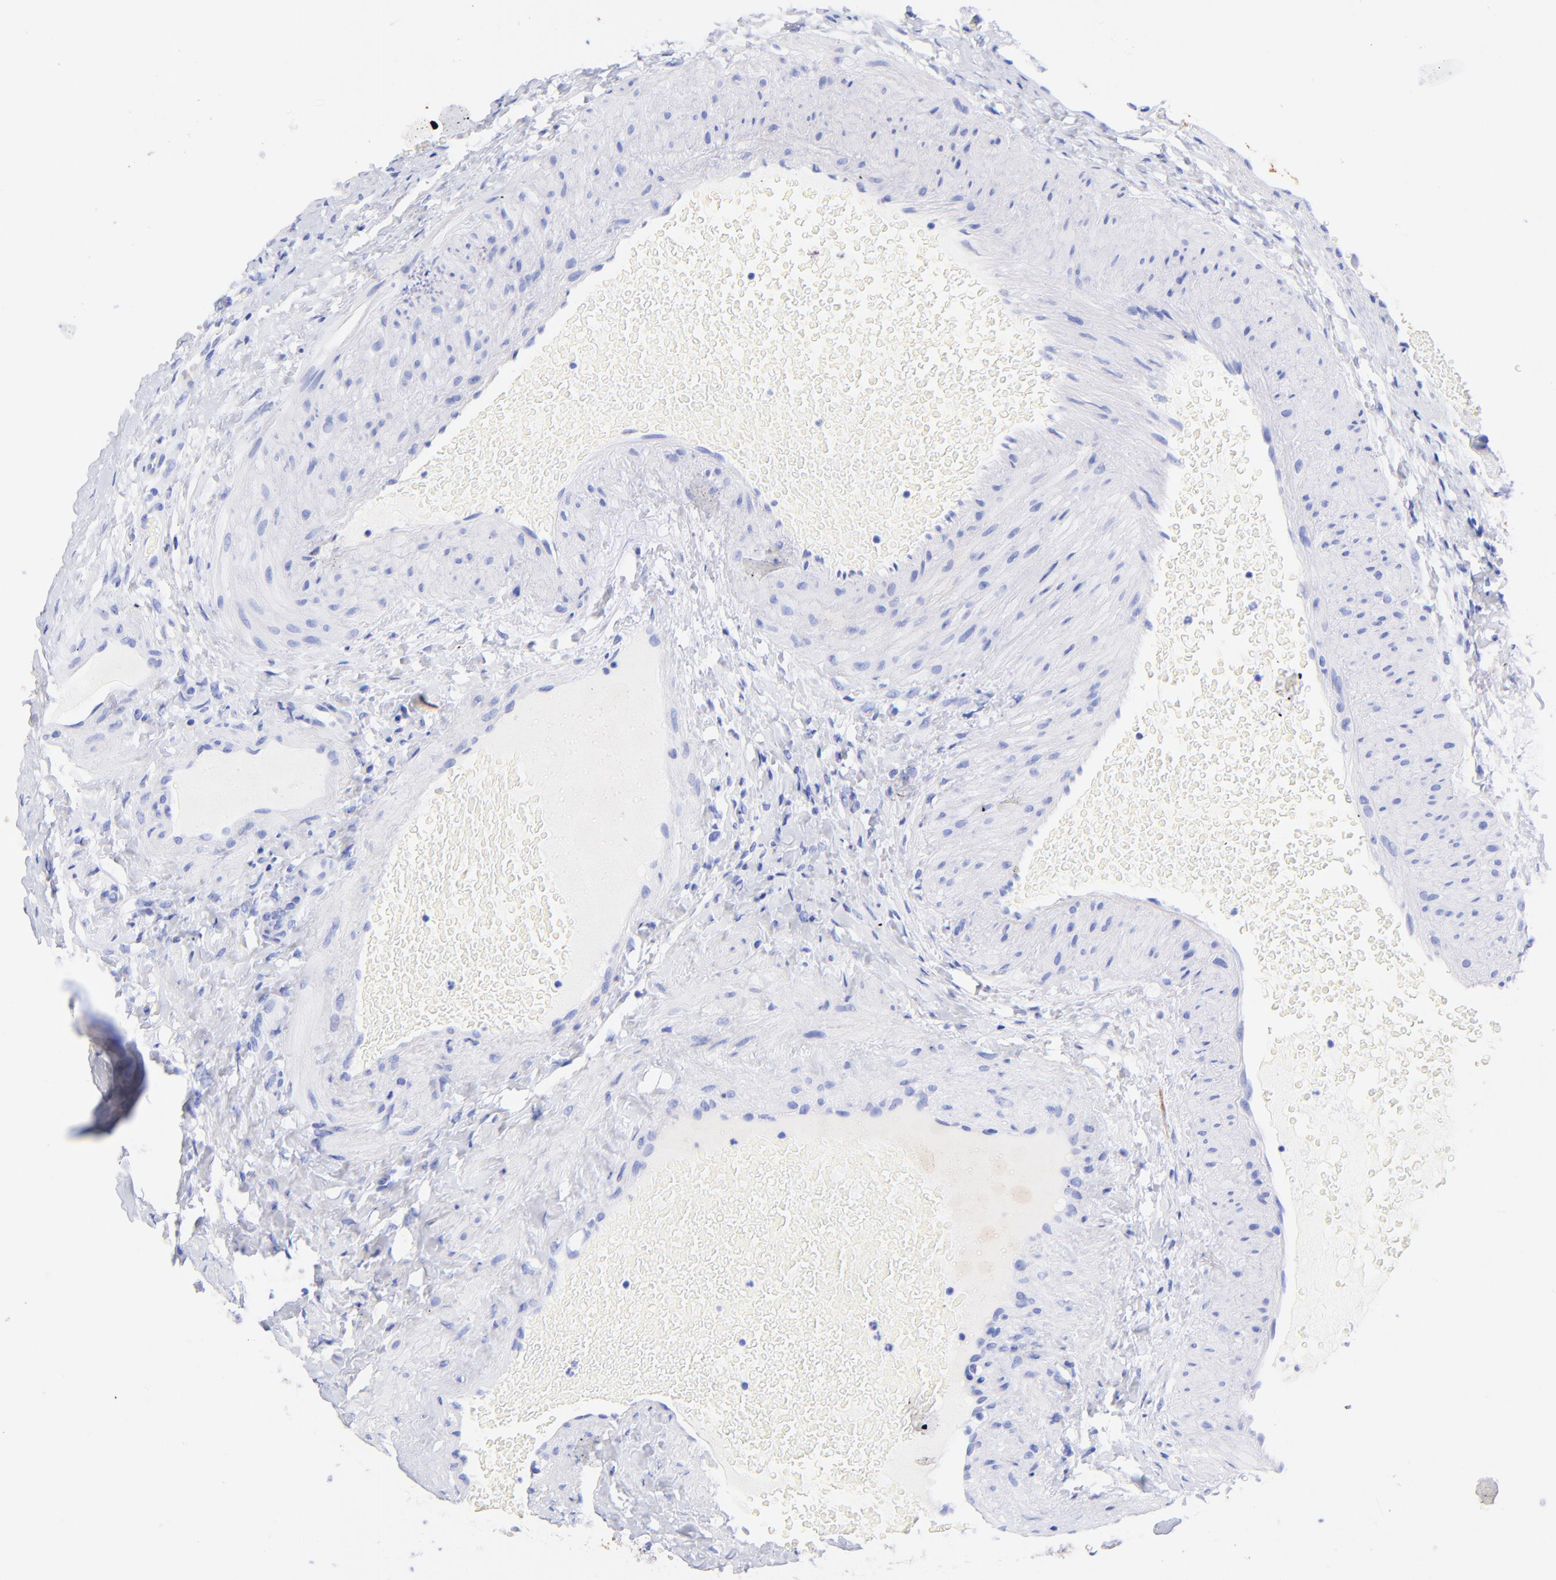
{"staining": {"intensity": "negative", "quantity": "none", "location": "none"}, "tissue": "testis cancer", "cell_type": "Tumor cells", "image_type": "cancer", "snomed": [{"axis": "morphology", "description": "Carcinoma, Embryonal, NOS"}, {"axis": "topography", "description": "Testis"}], "caption": "This is an immunohistochemistry photomicrograph of testis embryonal carcinoma. There is no staining in tumor cells.", "gene": "KRT19", "patient": {"sex": "male", "age": 31}}